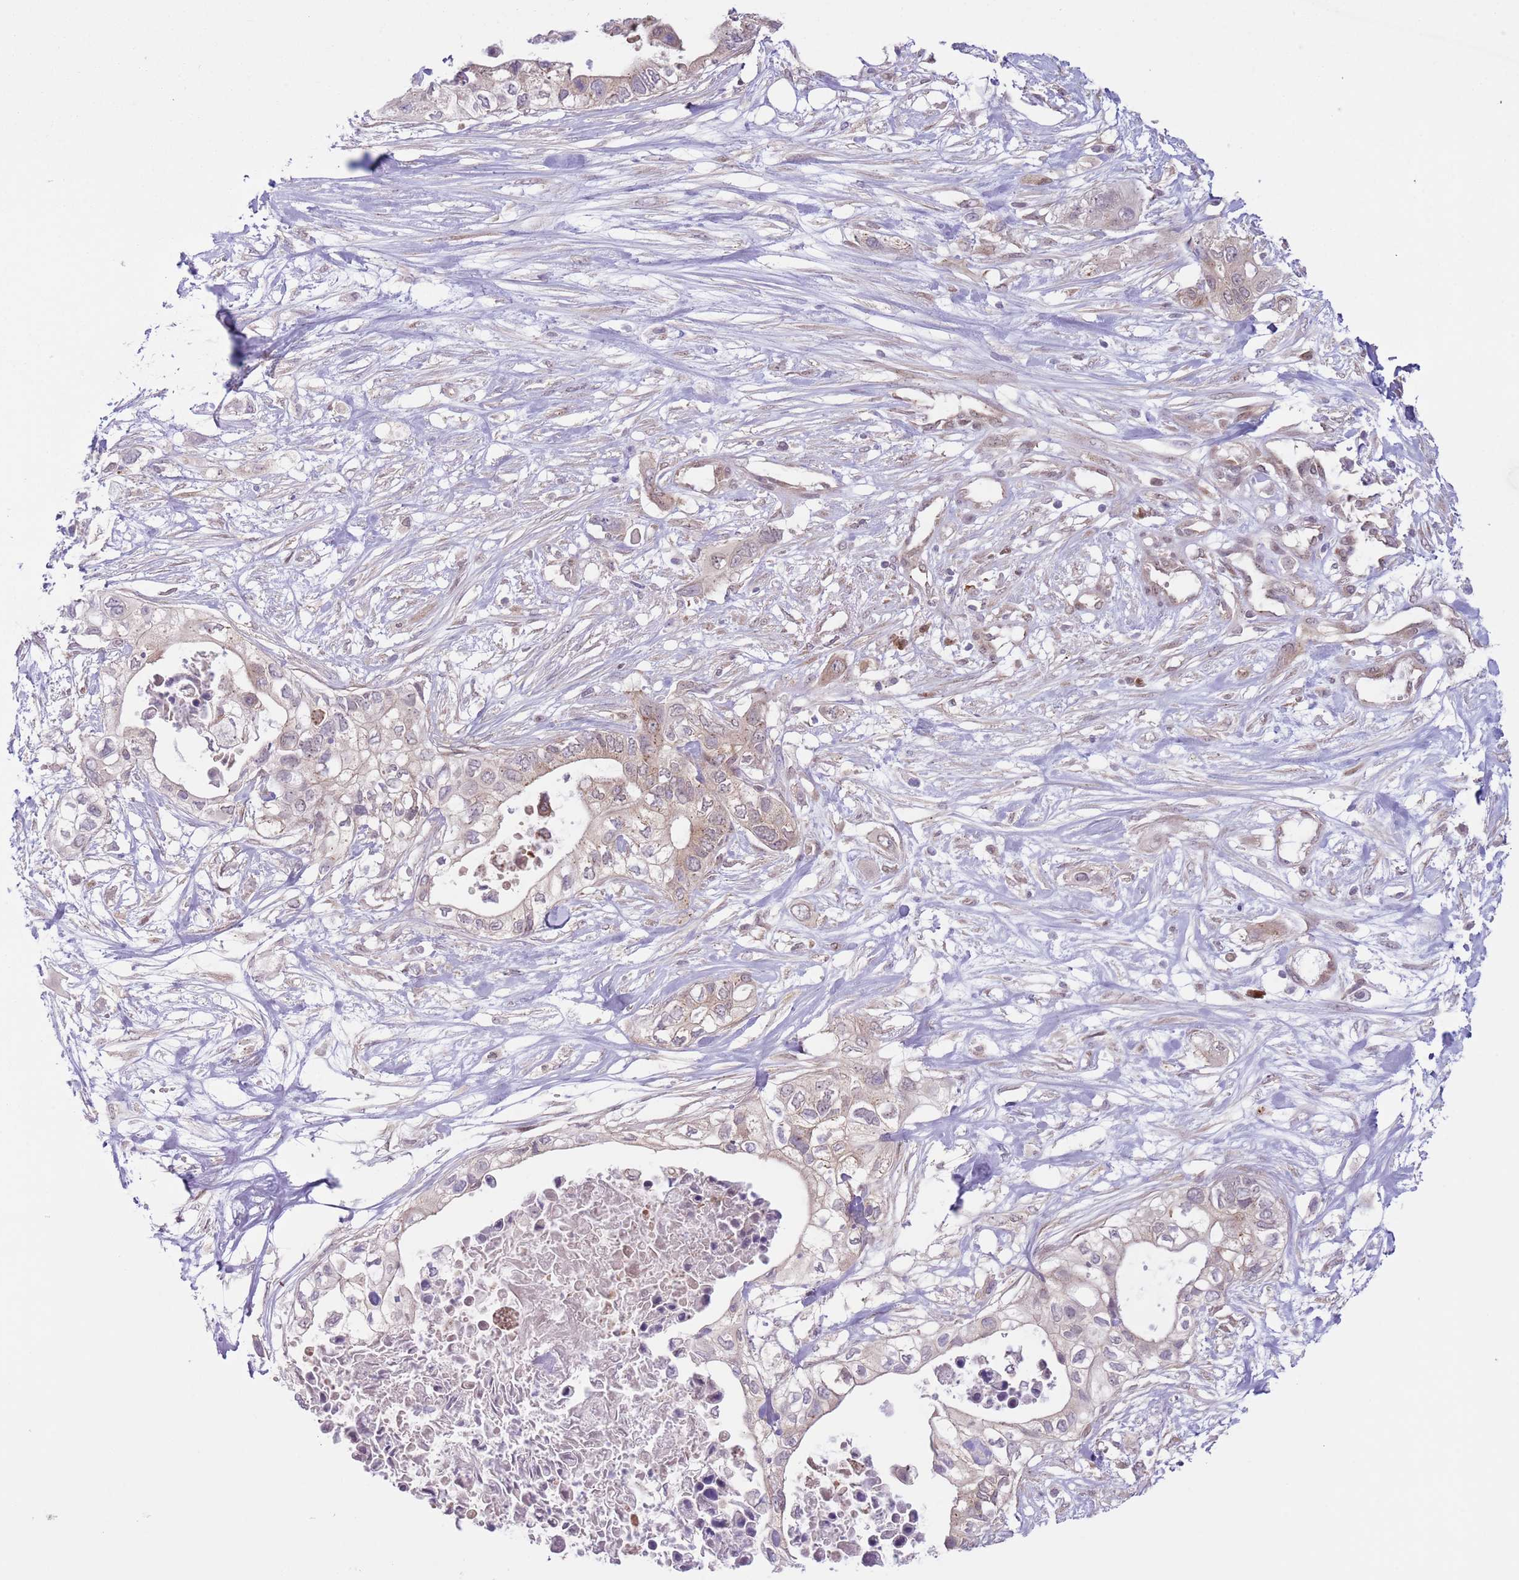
{"staining": {"intensity": "weak", "quantity": "<25%", "location": "cytoplasmic/membranous"}, "tissue": "pancreatic cancer", "cell_type": "Tumor cells", "image_type": "cancer", "snomed": [{"axis": "morphology", "description": "Adenocarcinoma, NOS"}, {"axis": "topography", "description": "Pancreas"}], "caption": "This is a photomicrograph of IHC staining of adenocarcinoma (pancreatic), which shows no positivity in tumor cells. (DAB IHC, high magnification).", "gene": "COPE", "patient": {"sex": "female", "age": 63}}